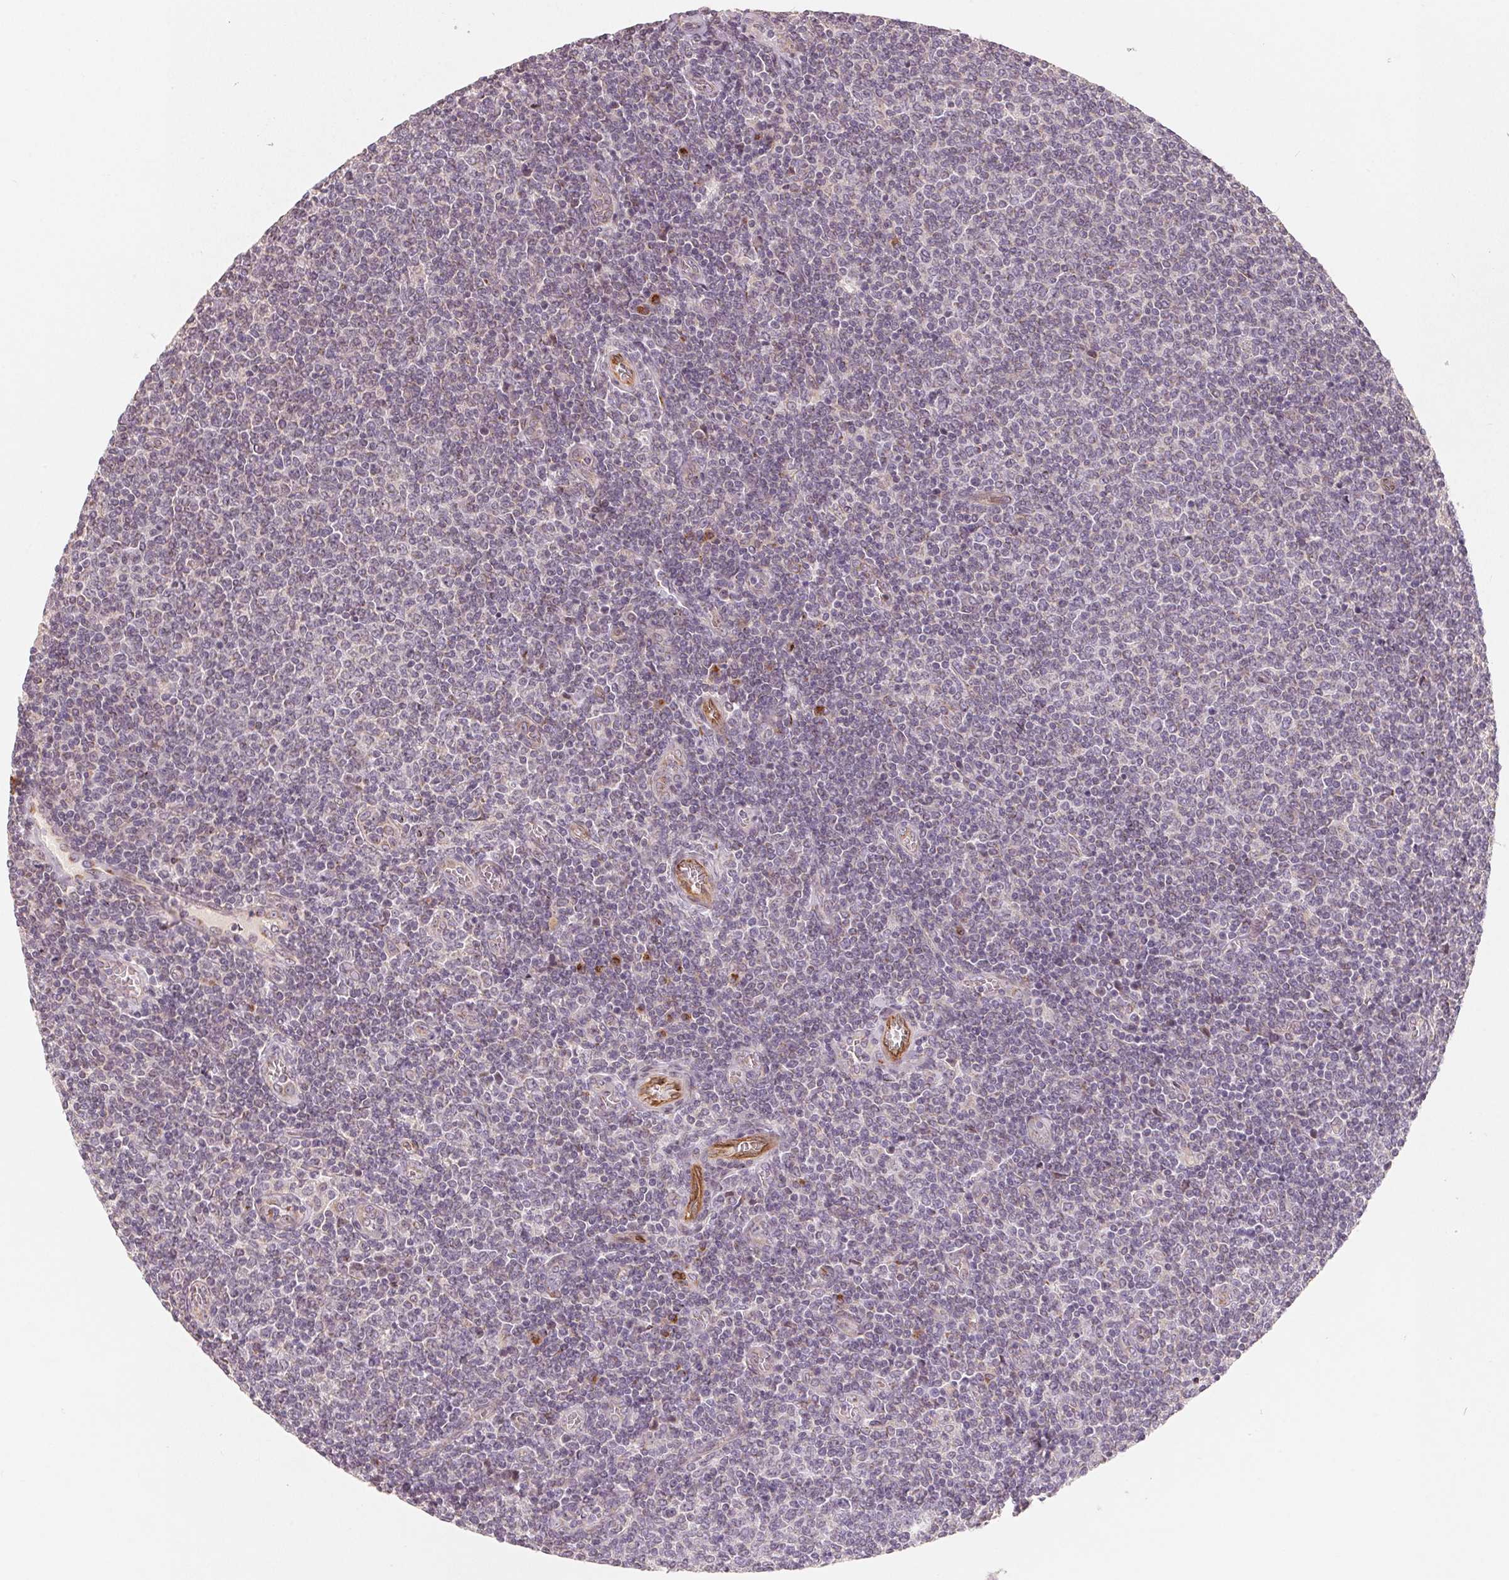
{"staining": {"intensity": "negative", "quantity": "none", "location": "none"}, "tissue": "lymphoma", "cell_type": "Tumor cells", "image_type": "cancer", "snomed": [{"axis": "morphology", "description": "Malignant lymphoma, non-Hodgkin's type, Low grade"}, {"axis": "topography", "description": "Lymph node"}], "caption": "High power microscopy photomicrograph of an IHC micrograph of malignant lymphoma, non-Hodgkin's type (low-grade), revealing no significant positivity in tumor cells. (DAB immunohistochemistry (IHC) visualized using brightfield microscopy, high magnification).", "gene": "TMSB15B", "patient": {"sex": "male", "age": 52}}